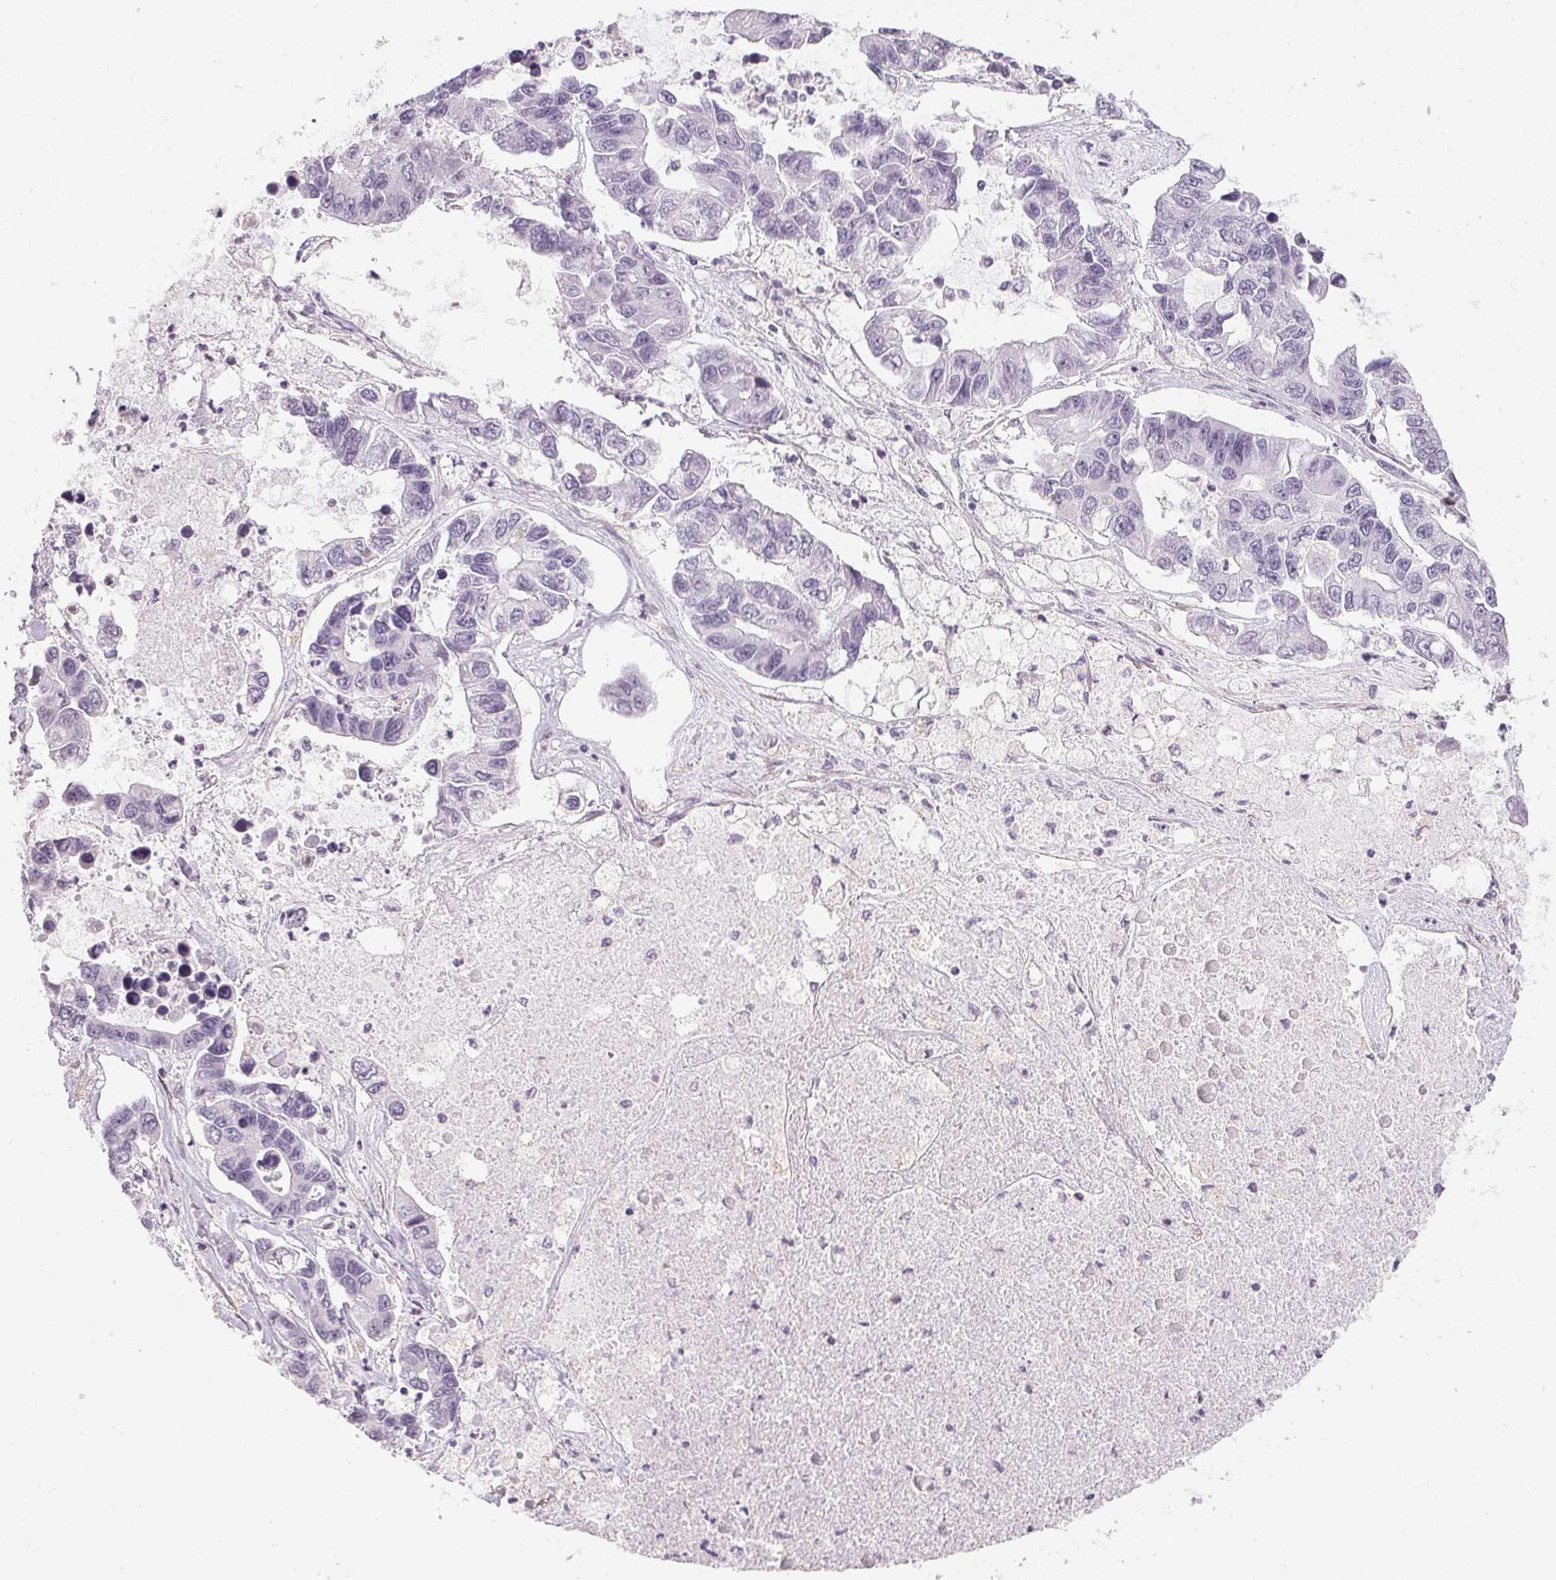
{"staining": {"intensity": "negative", "quantity": "none", "location": "none"}, "tissue": "lung cancer", "cell_type": "Tumor cells", "image_type": "cancer", "snomed": [{"axis": "morphology", "description": "Adenocarcinoma, NOS"}, {"axis": "topography", "description": "Bronchus"}, {"axis": "topography", "description": "Lung"}], "caption": "The micrograph shows no significant staining in tumor cells of lung adenocarcinoma.", "gene": "TMEM174", "patient": {"sex": "female", "age": 51}}